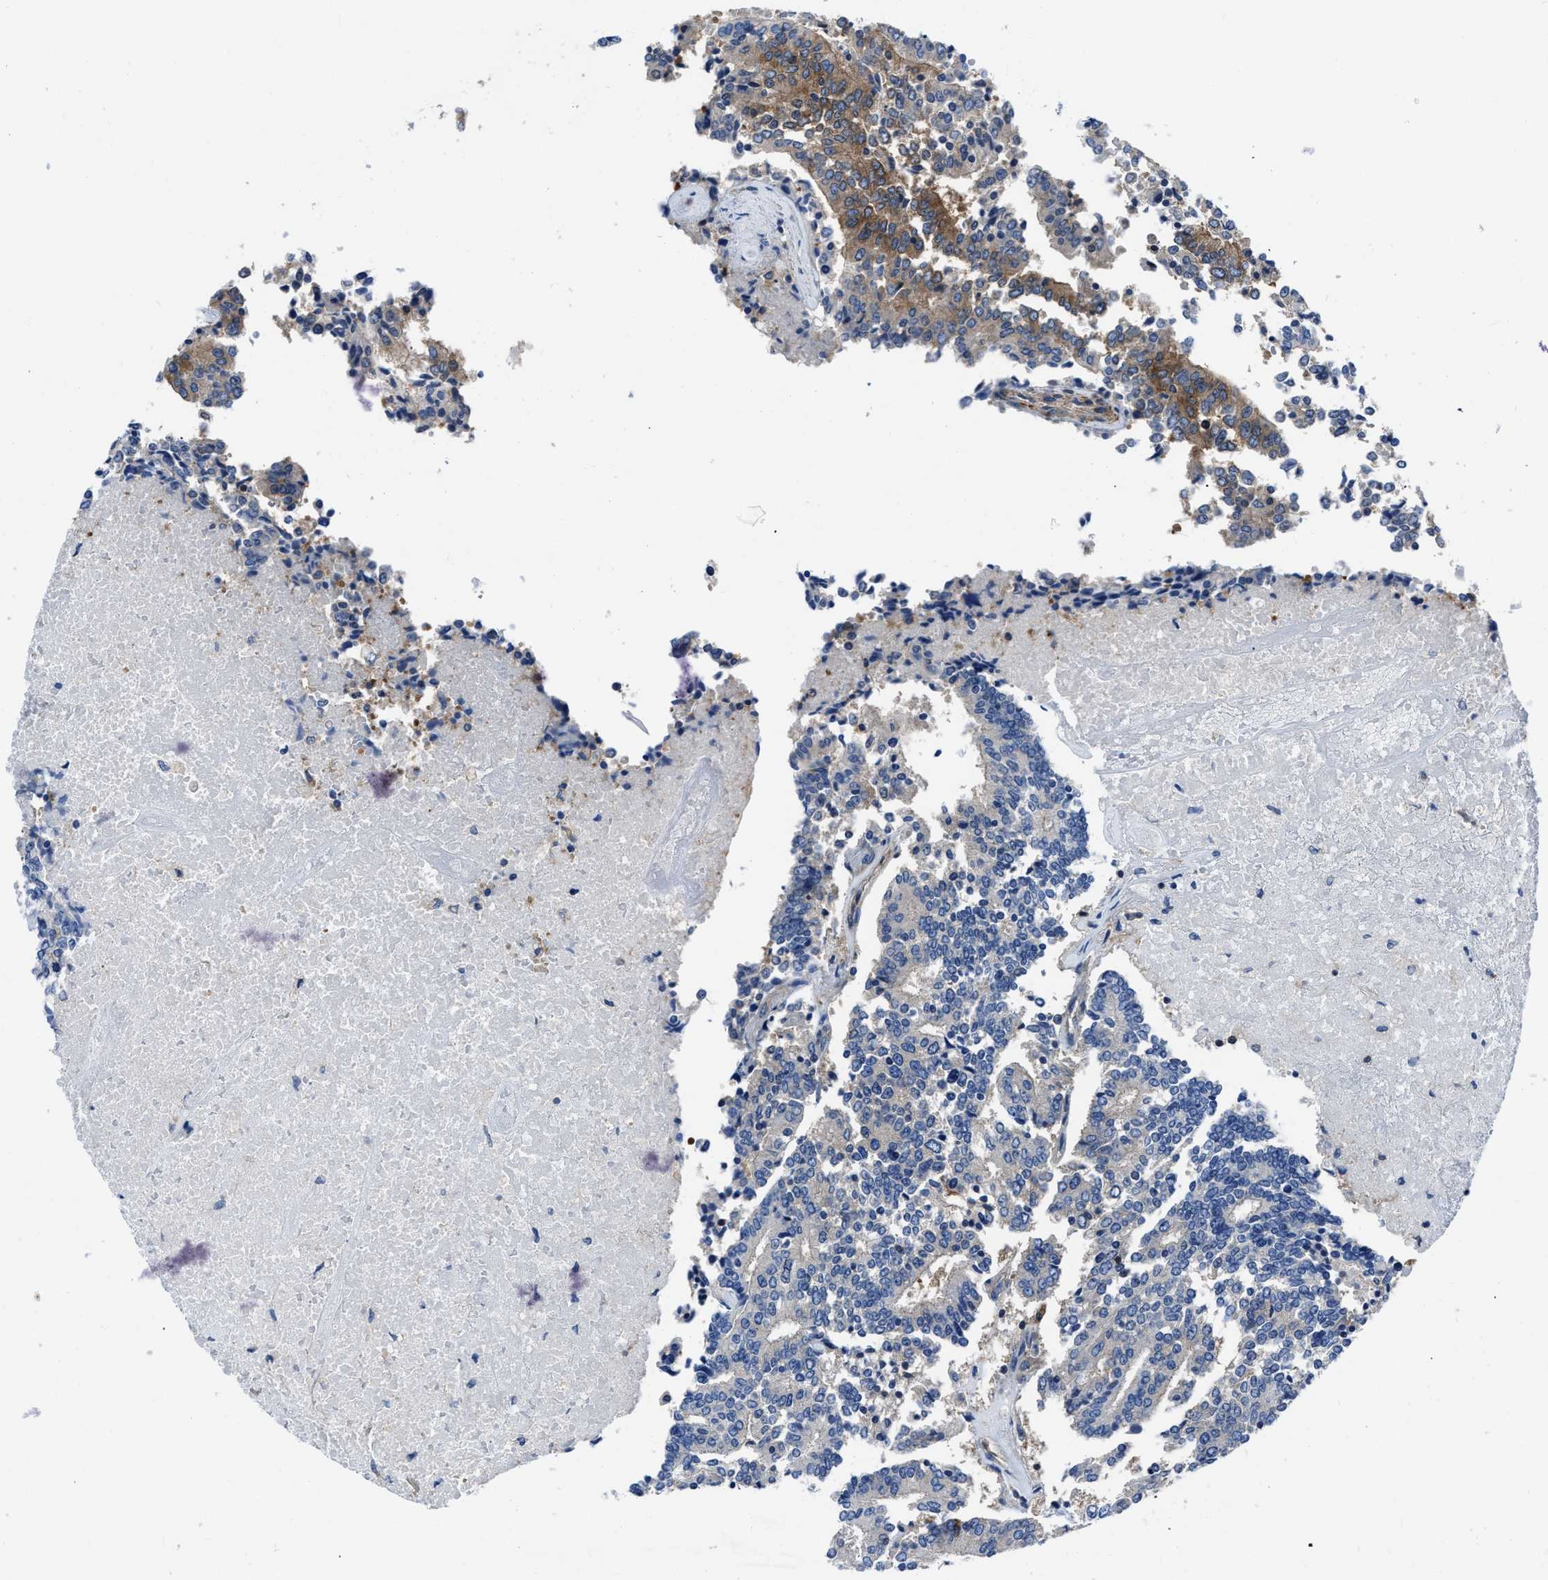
{"staining": {"intensity": "moderate", "quantity": "25%-75%", "location": "cytoplasmic/membranous"}, "tissue": "prostate cancer", "cell_type": "Tumor cells", "image_type": "cancer", "snomed": [{"axis": "morphology", "description": "Normal tissue, NOS"}, {"axis": "morphology", "description": "Adenocarcinoma, High grade"}, {"axis": "topography", "description": "Prostate"}, {"axis": "topography", "description": "Seminal veicle"}], "caption": "Human prostate cancer stained with a protein marker demonstrates moderate staining in tumor cells.", "gene": "YARS1", "patient": {"sex": "male", "age": 55}}